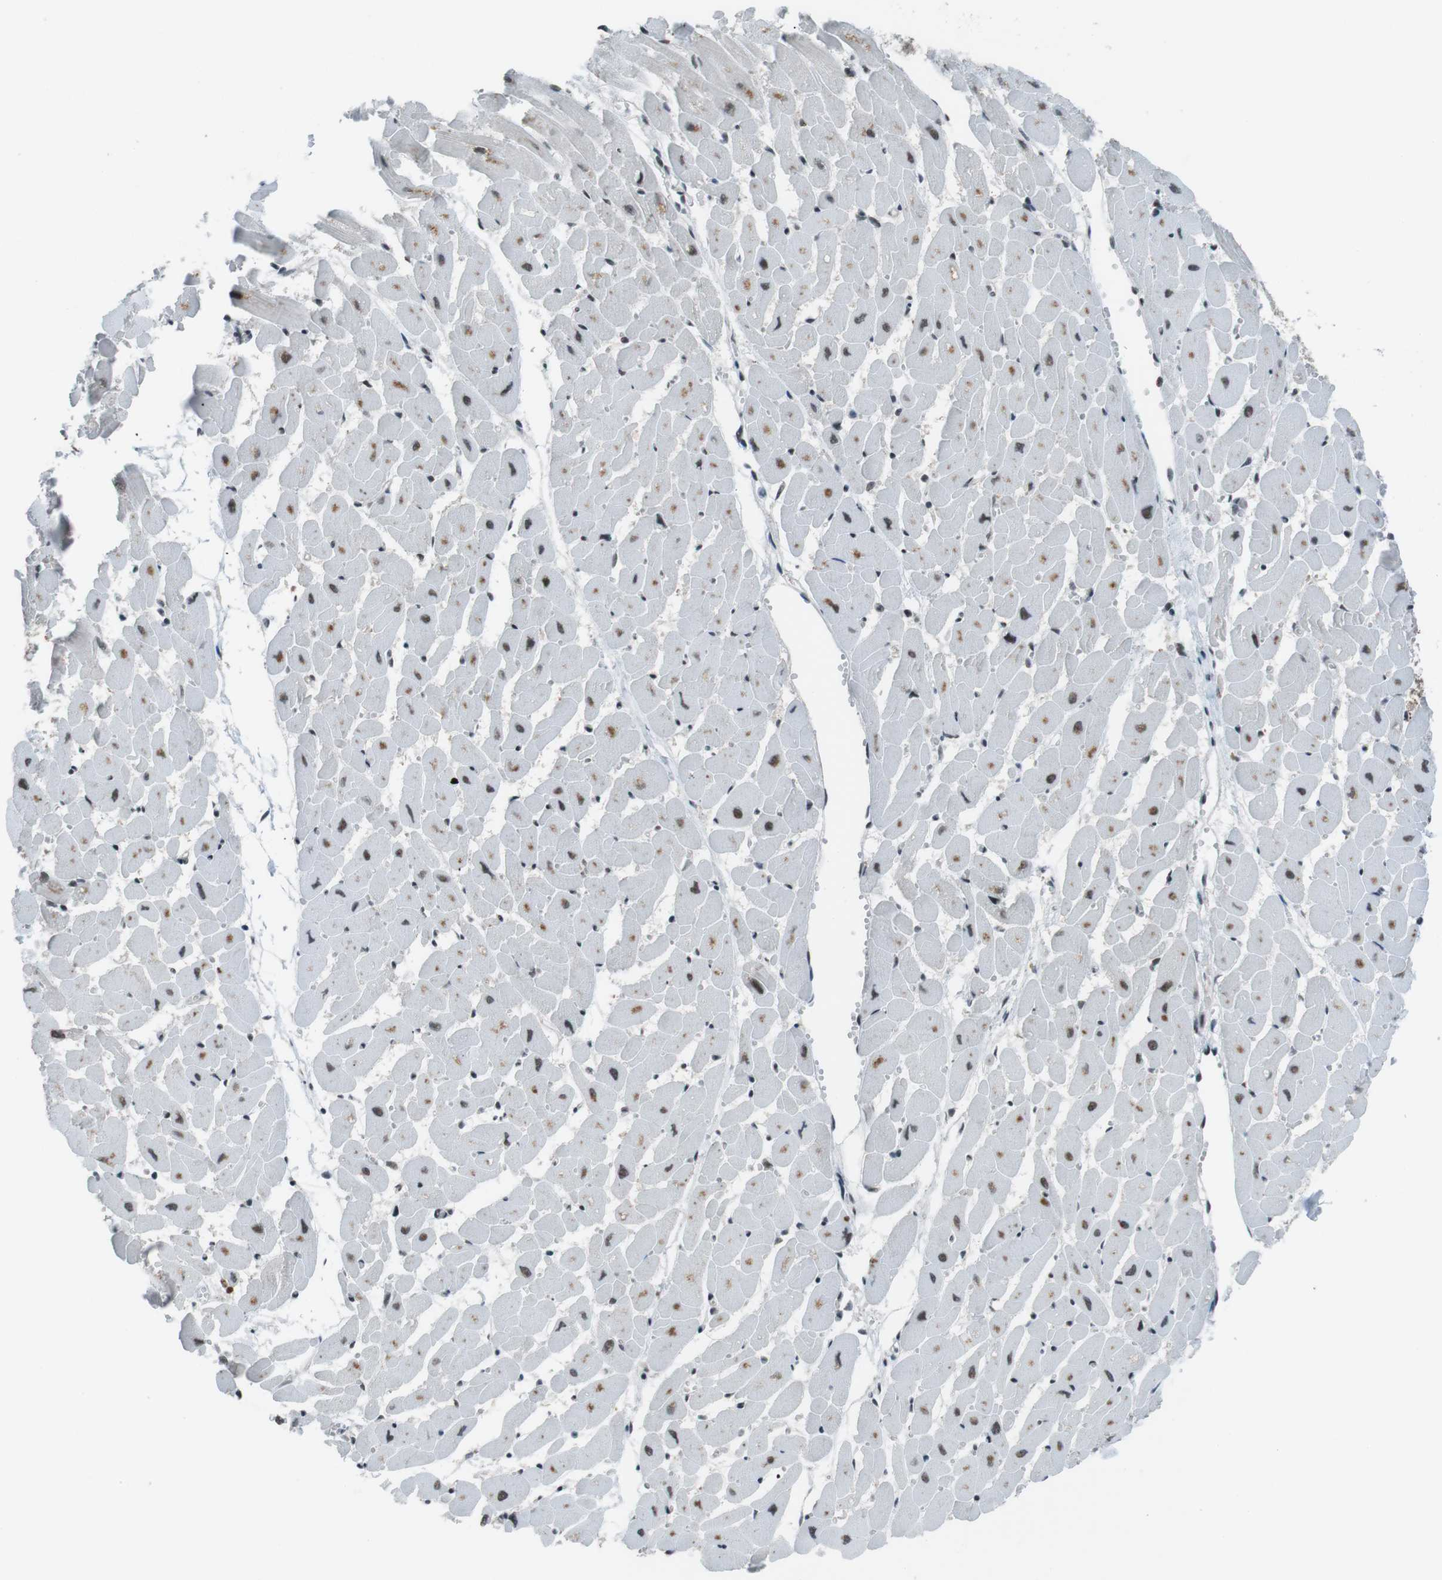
{"staining": {"intensity": "strong", "quantity": ">75%", "location": "nuclear"}, "tissue": "heart muscle", "cell_type": "Cardiomyocytes", "image_type": "normal", "snomed": [{"axis": "morphology", "description": "Normal tissue, NOS"}, {"axis": "topography", "description": "Heart"}], "caption": "Protein staining of benign heart muscle demonstrates strong nuclear staining in approximately >75% of cardiomyocytes. The protein of interest is stained brown, and the nuclei are stained in blue (DAB (3,3'-diaminobenzidine) IHC with brightfield microscopy, high magnification).", "gene": "TAF1", "patient": {"sex": "female", "age": 19}}